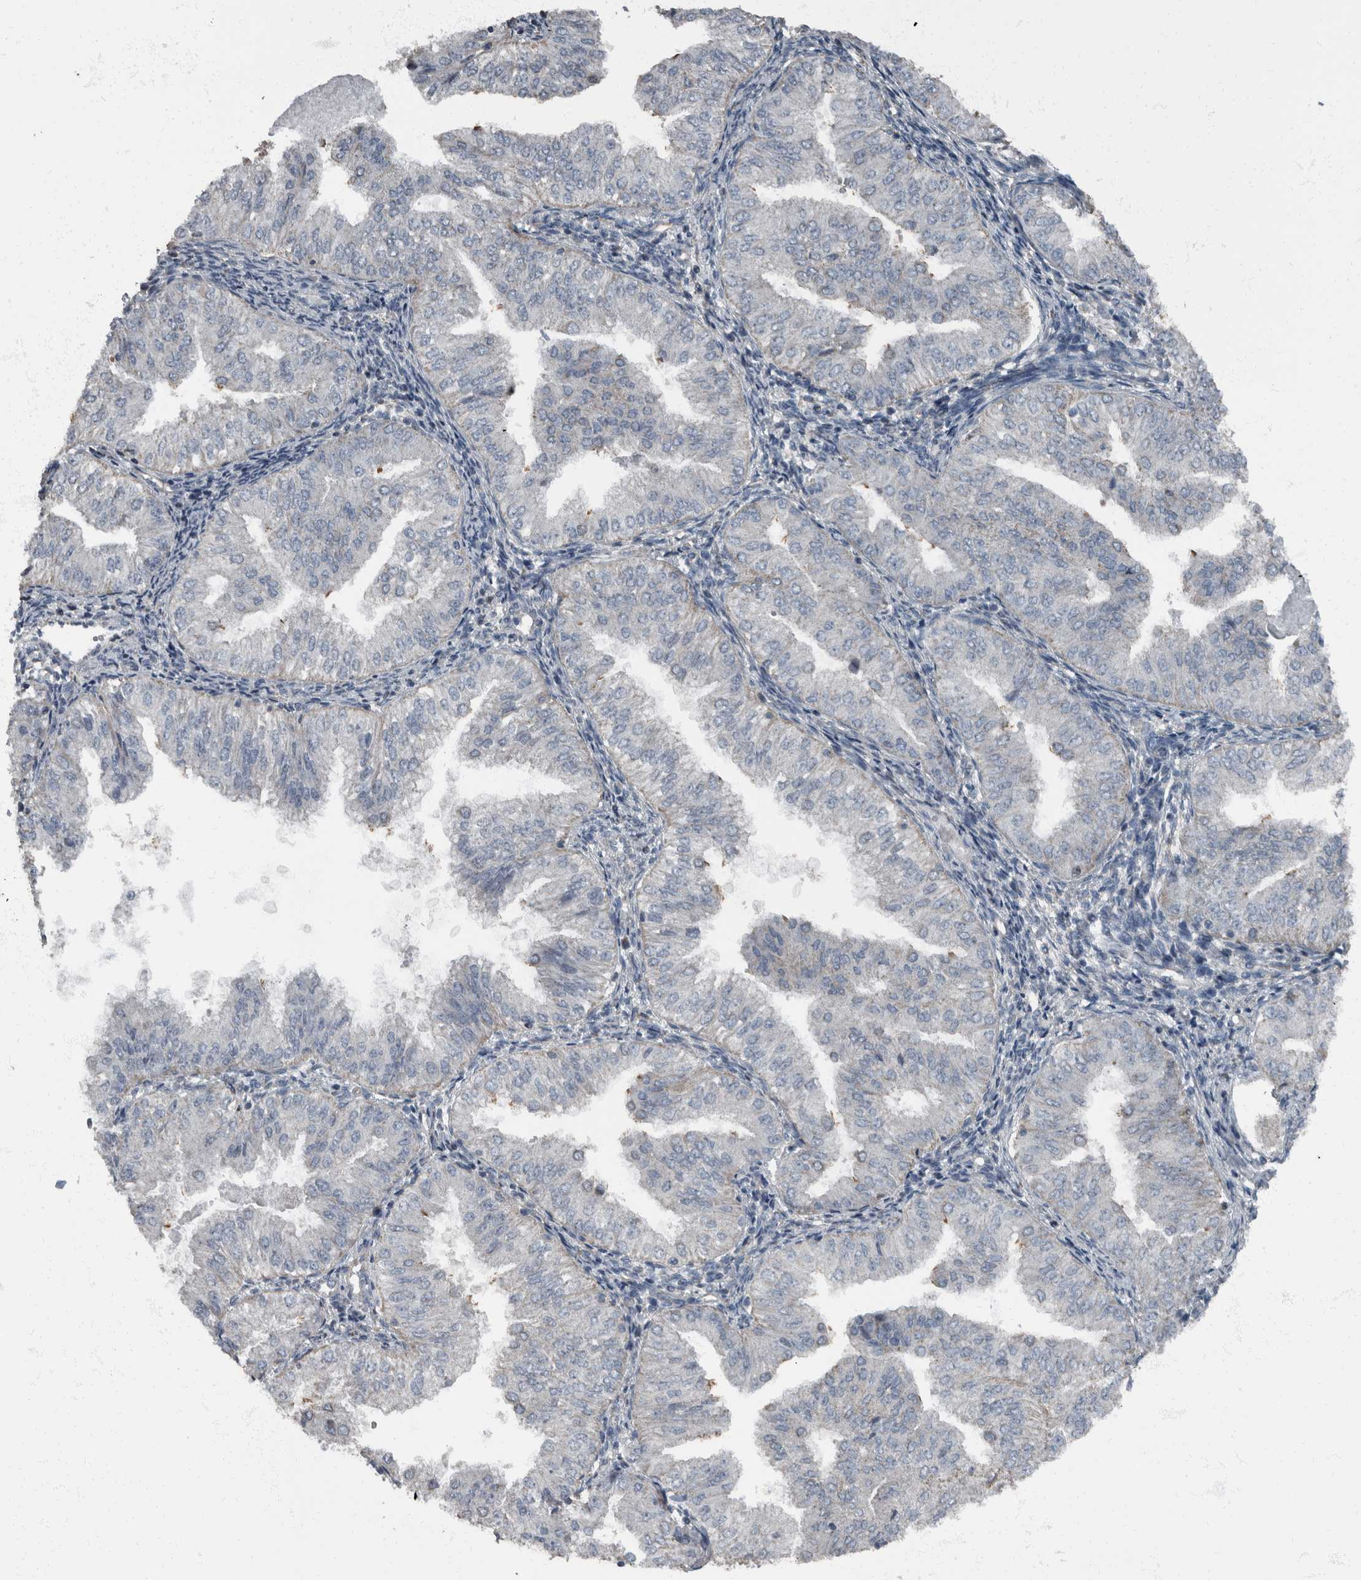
{"staining": {"intensity": "negative", "quantity": "none", "location": "none"}, "tissue": "endometrial cancer", "cell_type": "Tumor cells", "image_type": "cancer", "snomed": [{"axis": "morphology", "description": "Normal tissue, NOS"}, {"axis": "morphology", "description": "Adenocarcinoma, NOS"}, {"axis": "topography", "description": "Endometrium"}], "caption": "Immunohistochemistry (IHC) image of endometrial adenocarcinoma stained for a protein (brown), which displays no staining in tumor cells.", "gene": "RABGGTB", "patient": {"sex": "female", "age": 53}}